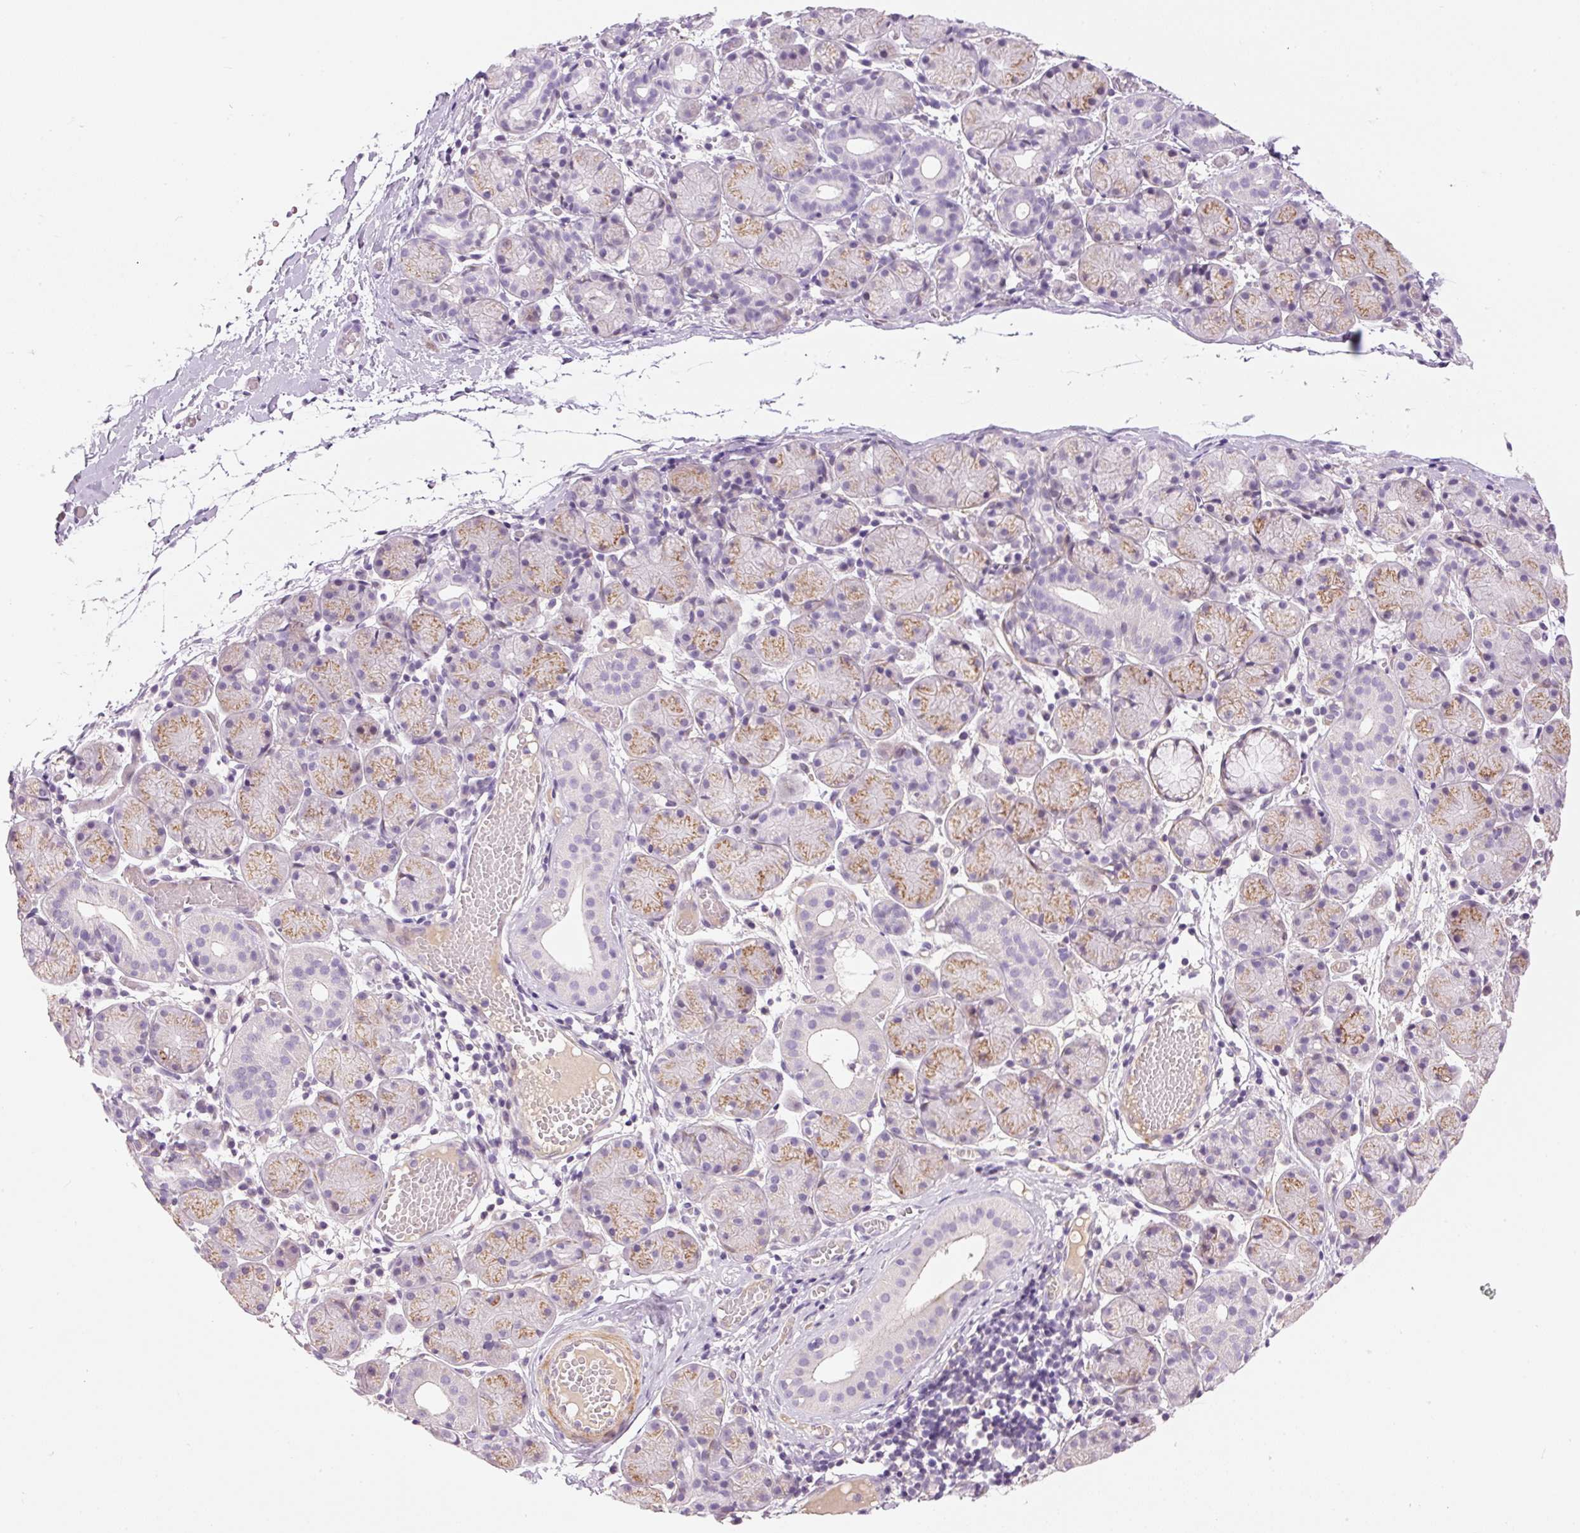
{"staining": {"intensity": "moderate", "quantity": "<25%", "location": "cytoplasmic/membranous"}, "tissue": "salivary gland", "cell_type": "Glandular cells", "image_type": "normal", "snomed": [{"axis": "morphology", "description": "Normal tissue, NOS"}, {"axis": "topography", "description": "Salivary gland"}], "caption": "Immunohistochemical staining of benign human salivary gland displays <25% levels of moderate cytoplasmic/membranous protein positivity in about <25% of glandular cells. (Stains: DAB in brown, nuclei in blue, Microscopy: brightfield microscopy at high magnification).", "gene": "HNF1A", "patient": {"sex": "female", "age": 24}}